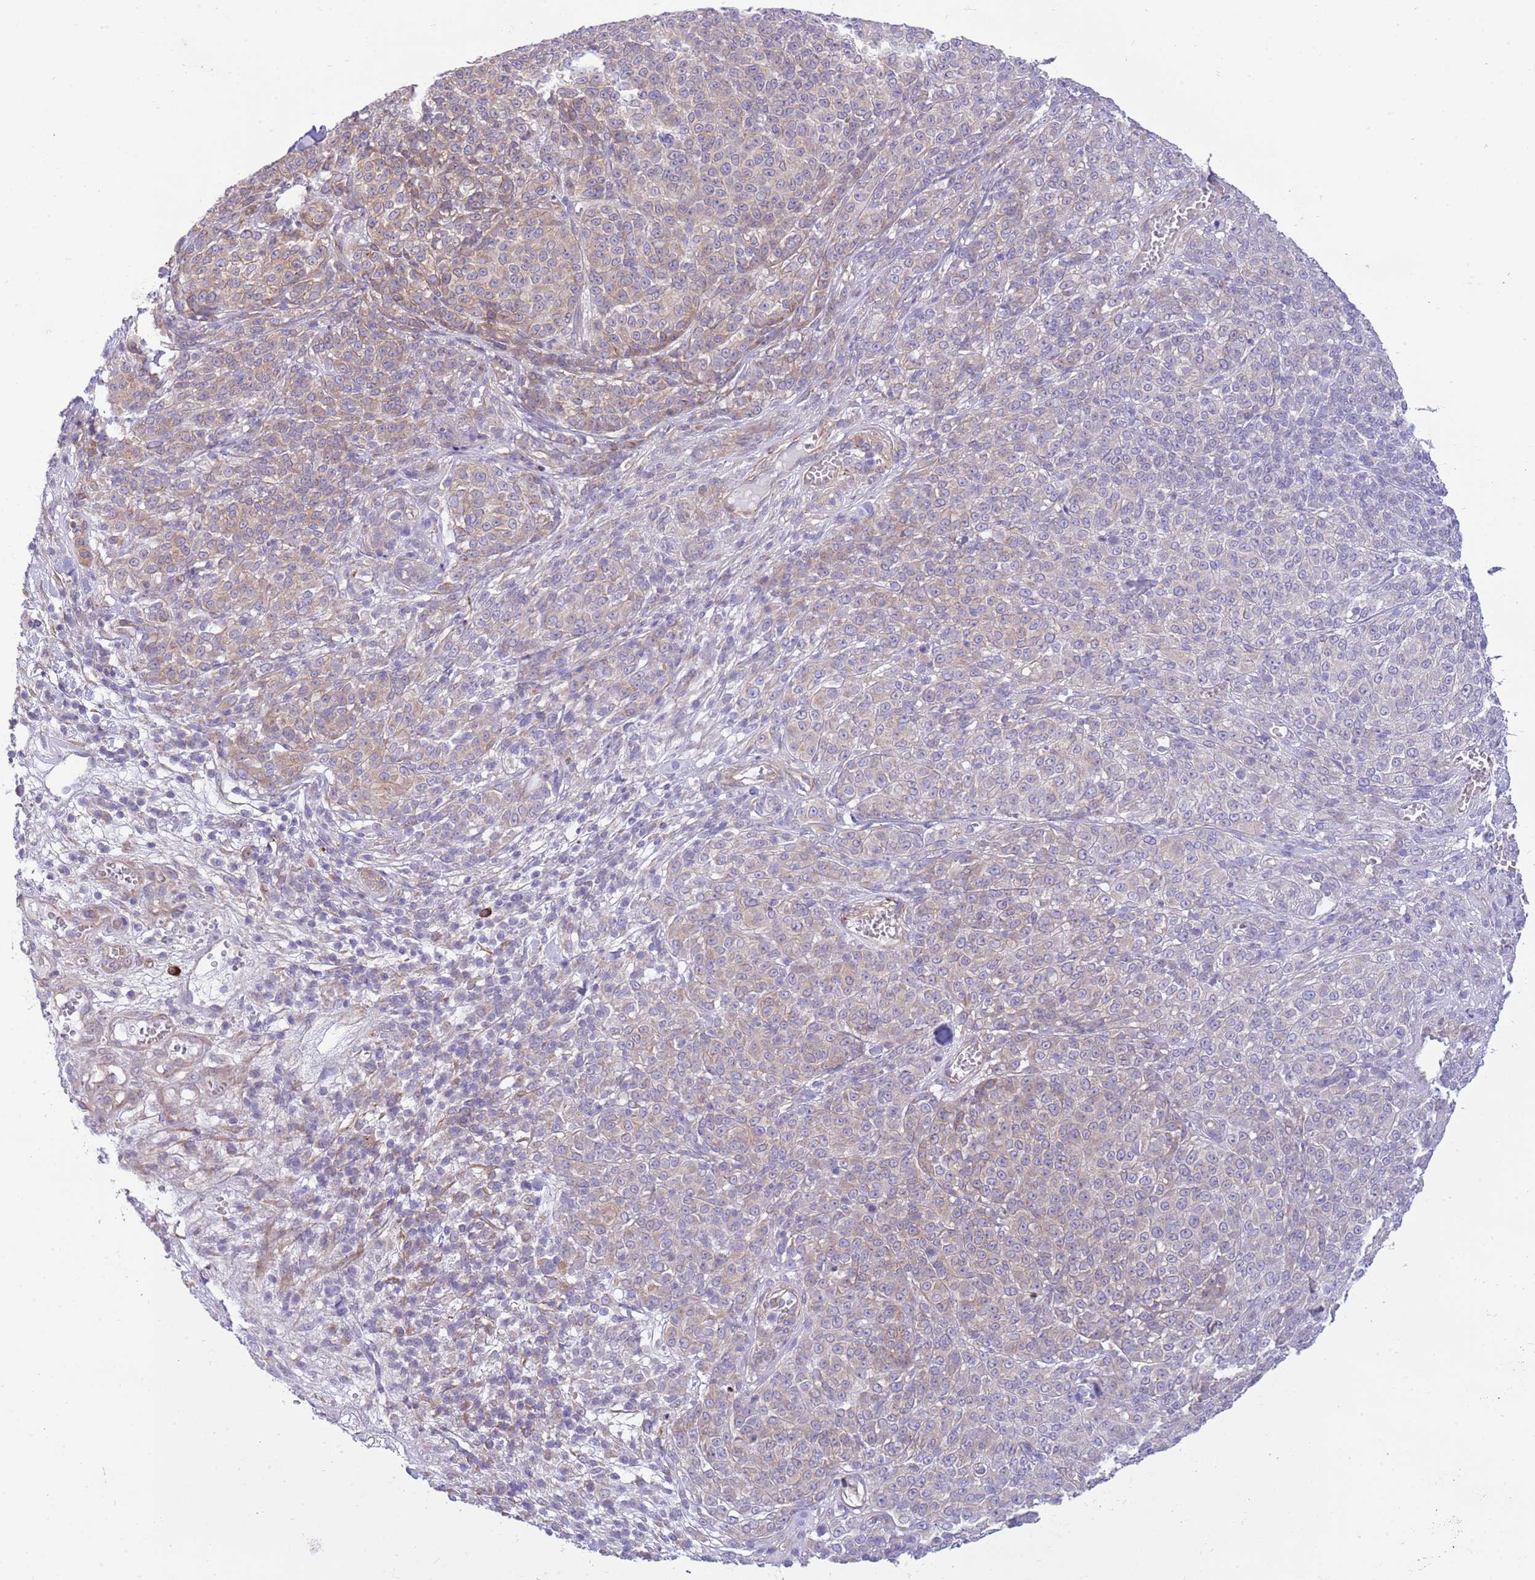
{"staining": {"intensity": "moderate", "quantity": "25%-75%", "location": "cytoplasmic/membranous"}, "tissue": "melanoma", "cell_type": "Tumor cells", "image_type": "cancer", "snomed": [{"axis": "morphology", "description": "Normal tissue, NOS"}, {"axis": "morphology", "description": "Malignant melanoma, NOS"}, {"axis": "topography", "description": "Skin"}], "caption": "There is medium levels of moderate cytoplasmic/membranous expression in tumor cells of melanoma, as demonstrated by immunohistochemical staining (brown color).", "gene": "ZC4H2", "patient": {"sex": "female", "age": 34}}